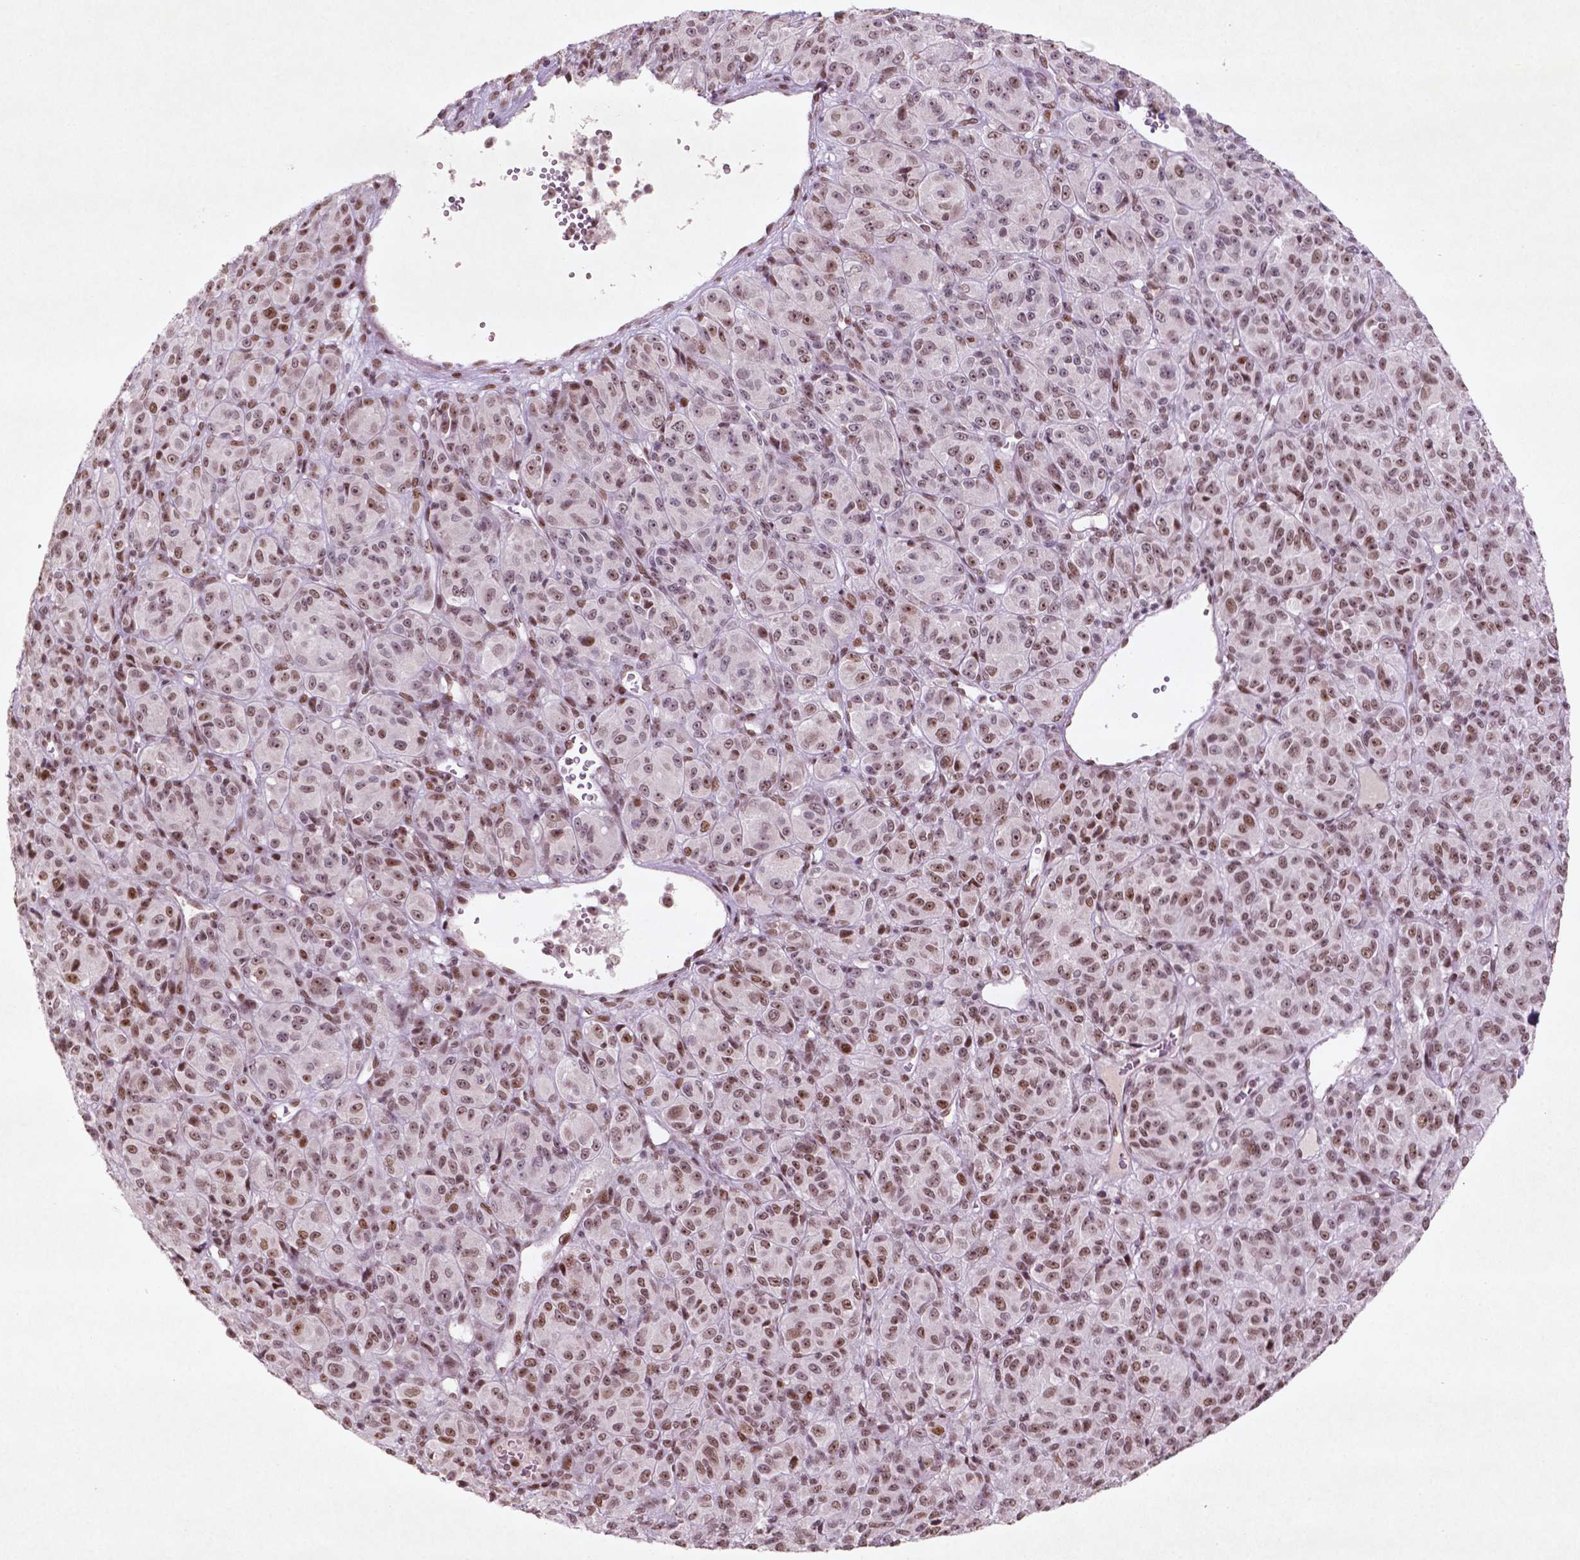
{"staining": {"intensity": "moderate", "quantity": ">75%", "location": "nuclear"}, "tissue": "melanoma", "cell_type": "Tumor cells", "image_type": "cancer", "snomed": [{"axis": "morphology", "description": "Malignant melanoma, Metastatic site"}, {"axis": "topography", "description": "Brain"}], "caption": "Malignant melanoma (metastatic site) tissue displays moderate nuclear staining in approximately >75% of tumor cells, visualized by immunohistochemistry.", "gene": "HMG20B", "patient": {"sex": "female", "age": 56}}